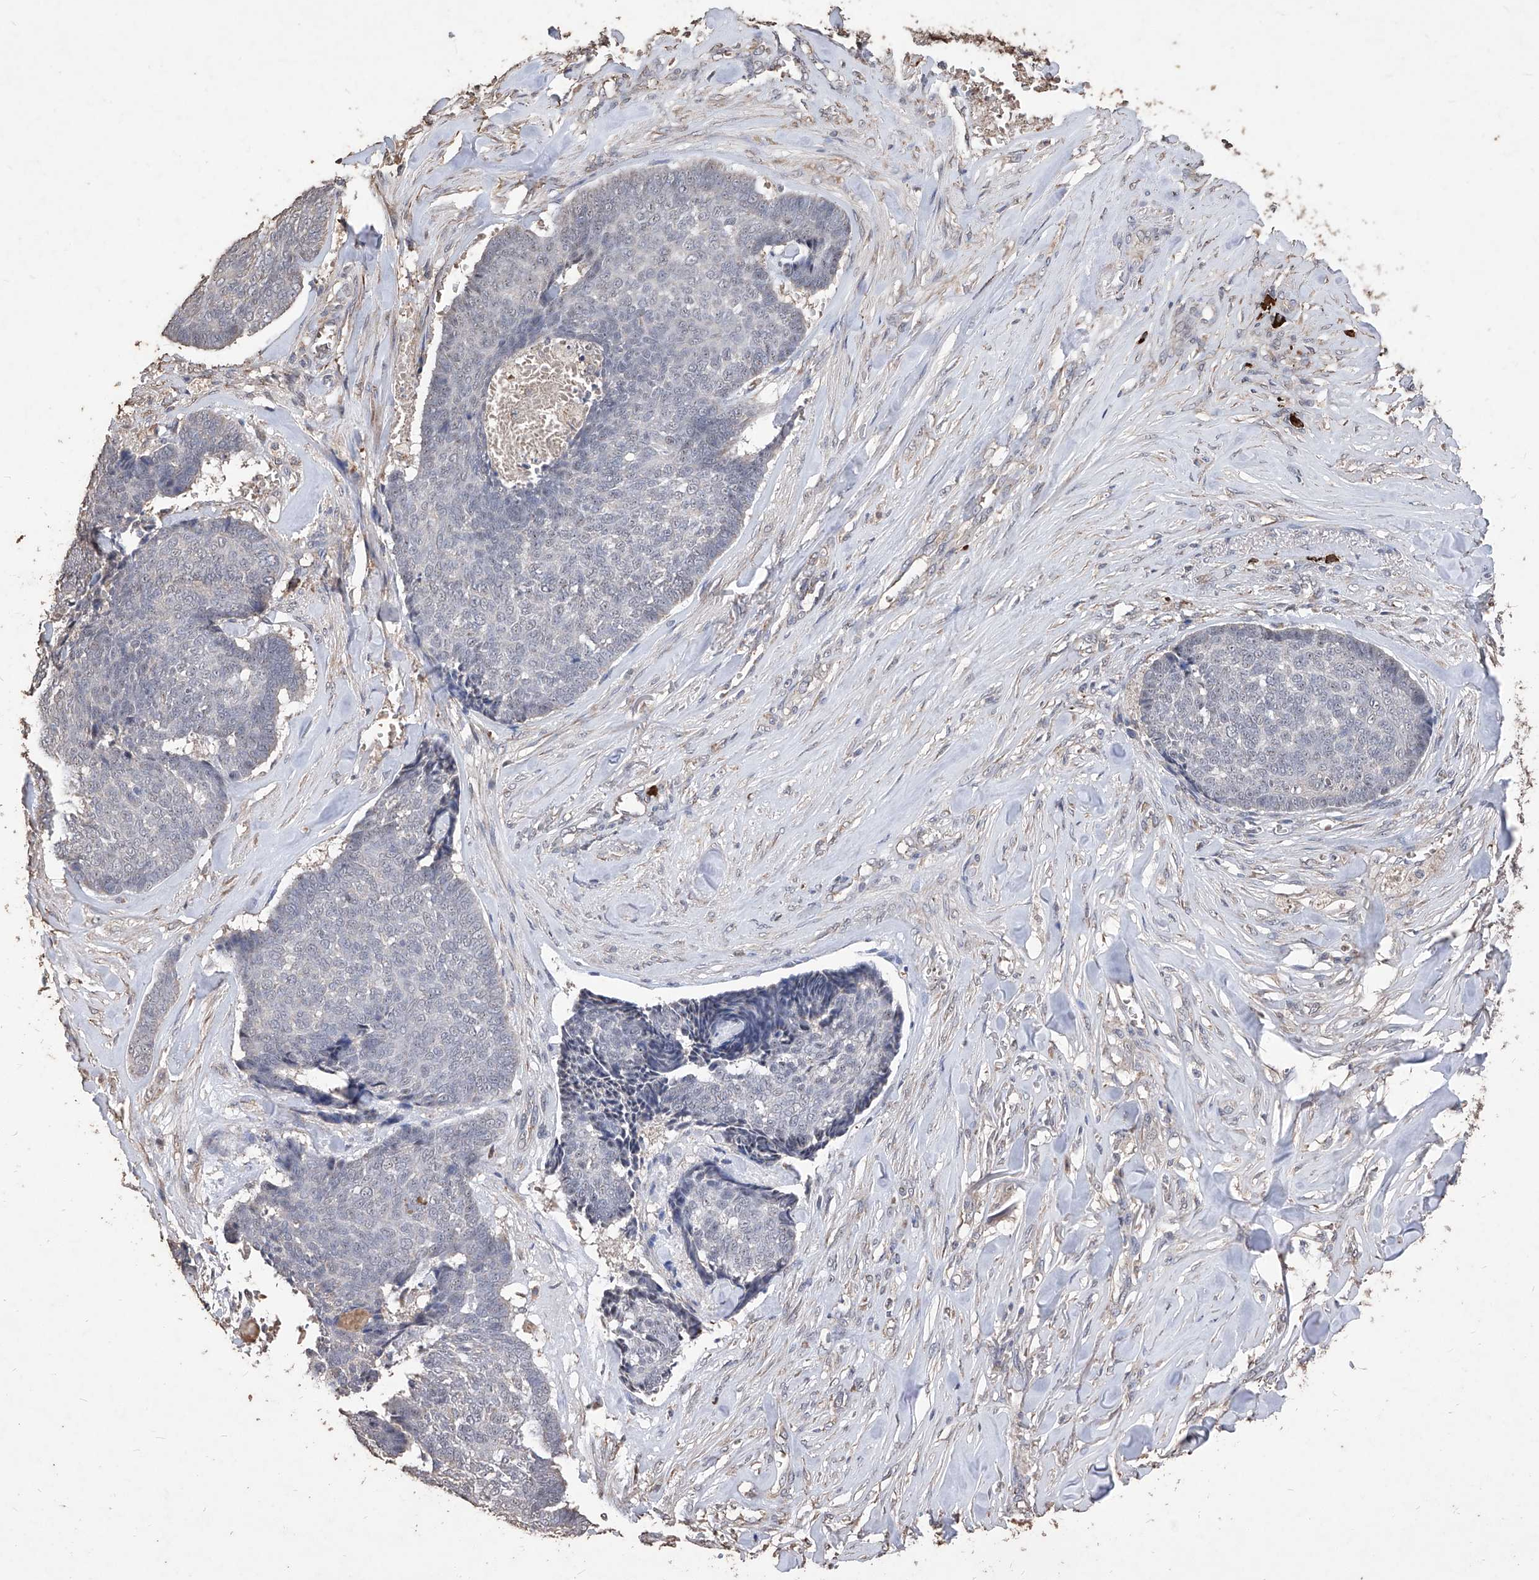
{"staining": {"intensity": "negative", "quantity": "none", "location": "none"}, "tissue": "skin cancer", "cell_type": "Tumor cells", "image_type": "cancer", "snomed": [{"axis": "morphology", "description": "Basal cell carcinoma"}, {"axis": "topography", "description": "Skin"}], "caption": "Immunohistochemistry photomicrograph of human basal cell carcinoma (skin) stained for a protein (brown), which displays no expression in tumor cells.", "gene": "EML1", "patient": {"sex": "male", "age": 84}}